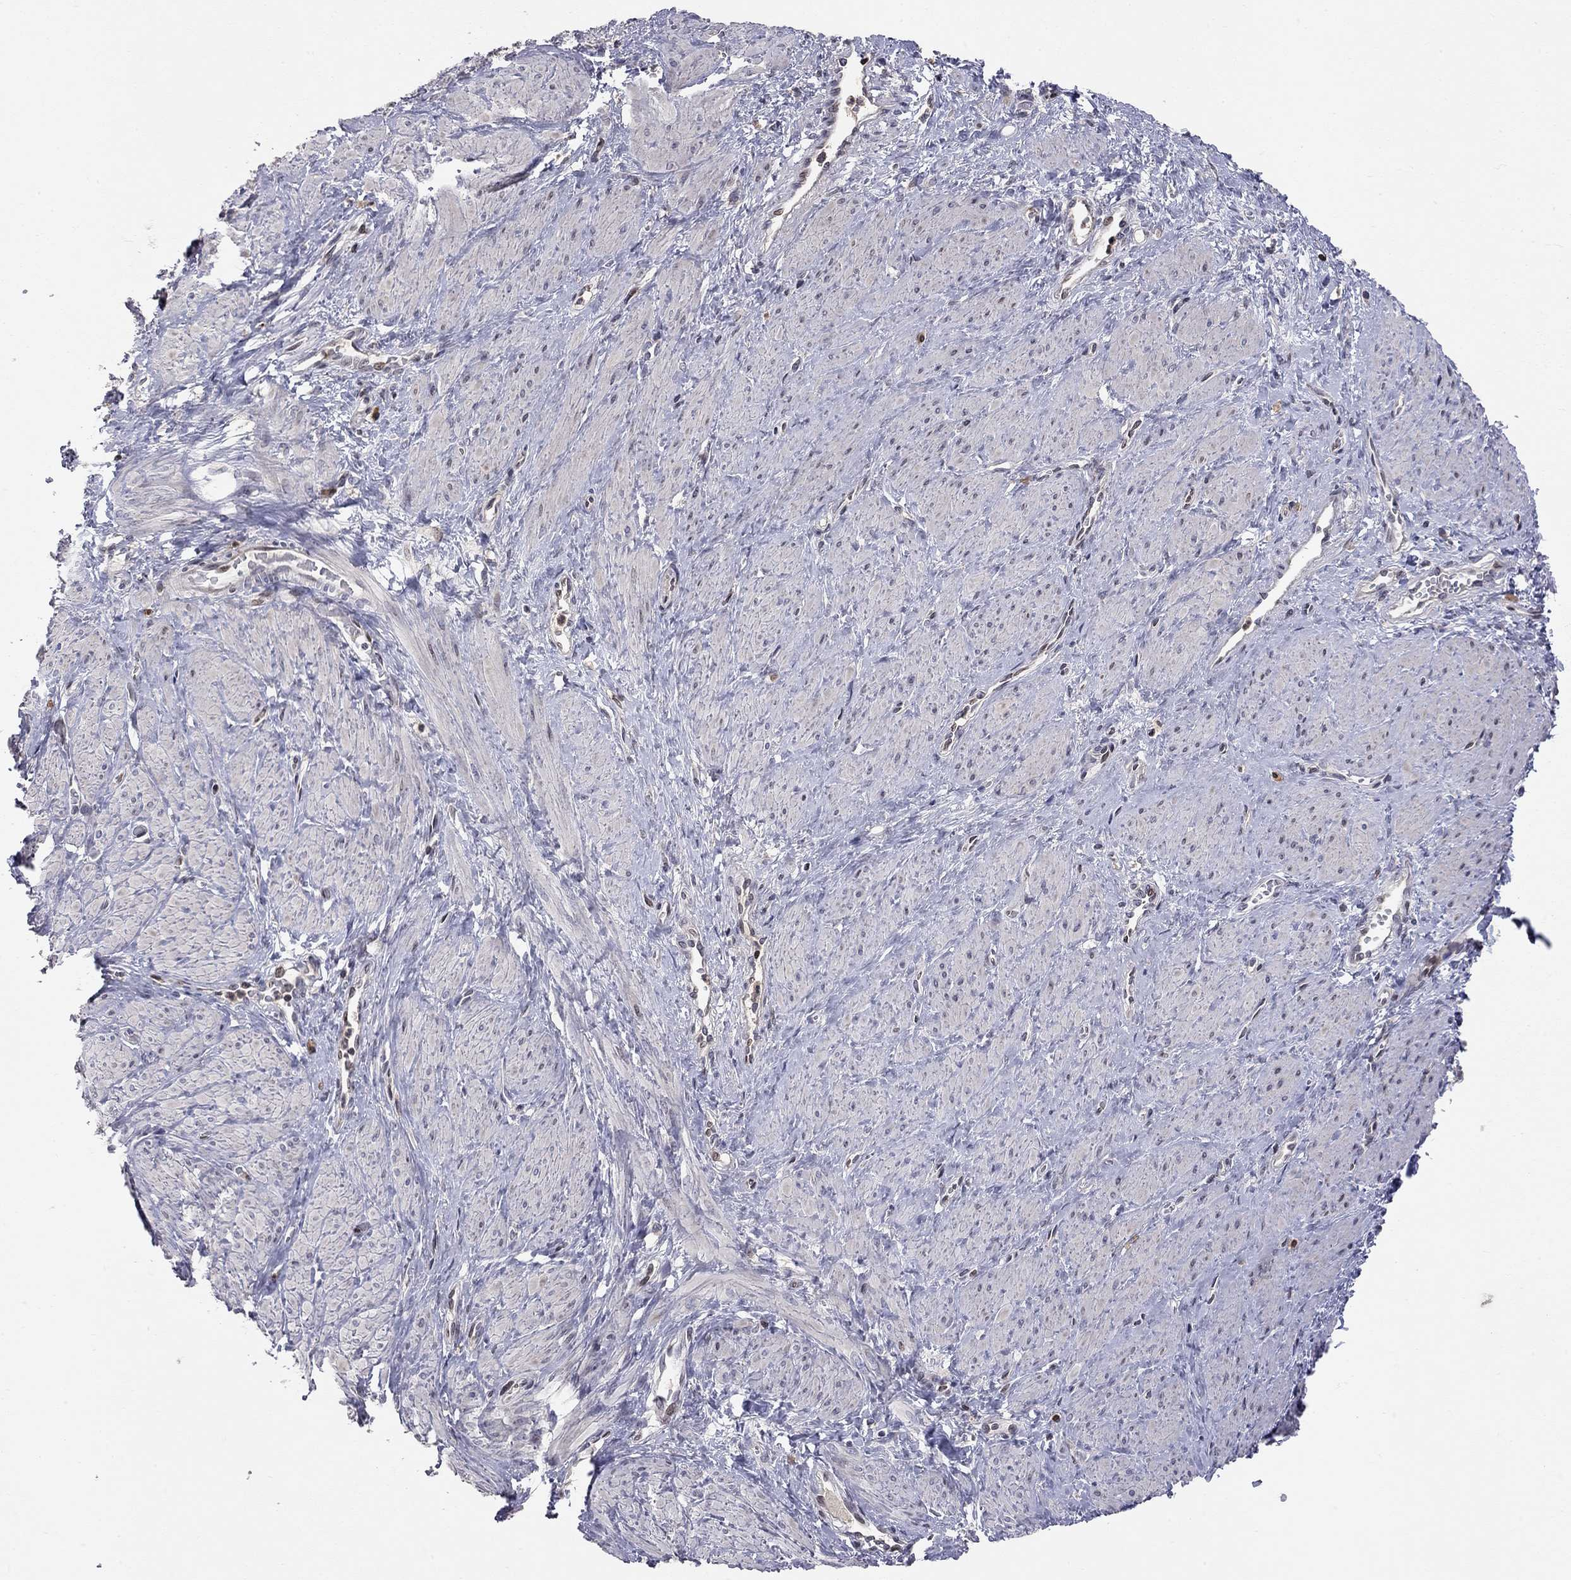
{"staining": {"intensity": "negative", "quantity": "none", "location": "none"}, "tissue": "smooth muscle", "cell_type": "Smooth muscle cells", "image_type": "normal", "snomed": [{"axis": "morphology", "description": "Normal tissue, NOS"}, {"axis": "topography", "description": "Smooth muscle"}, {"axis": "topography", "description": "Uterus"}], "caption": "Smooth muscle was stained to show a protein in brown. There is no significant expression in smooth muscle cells. (DAB (3,3'-diaminobenzidine) IHC visualized using brightfield microscopy, high magnification).", "gene": "ERN2", "patient": {"sex": "female", "age": 39}}